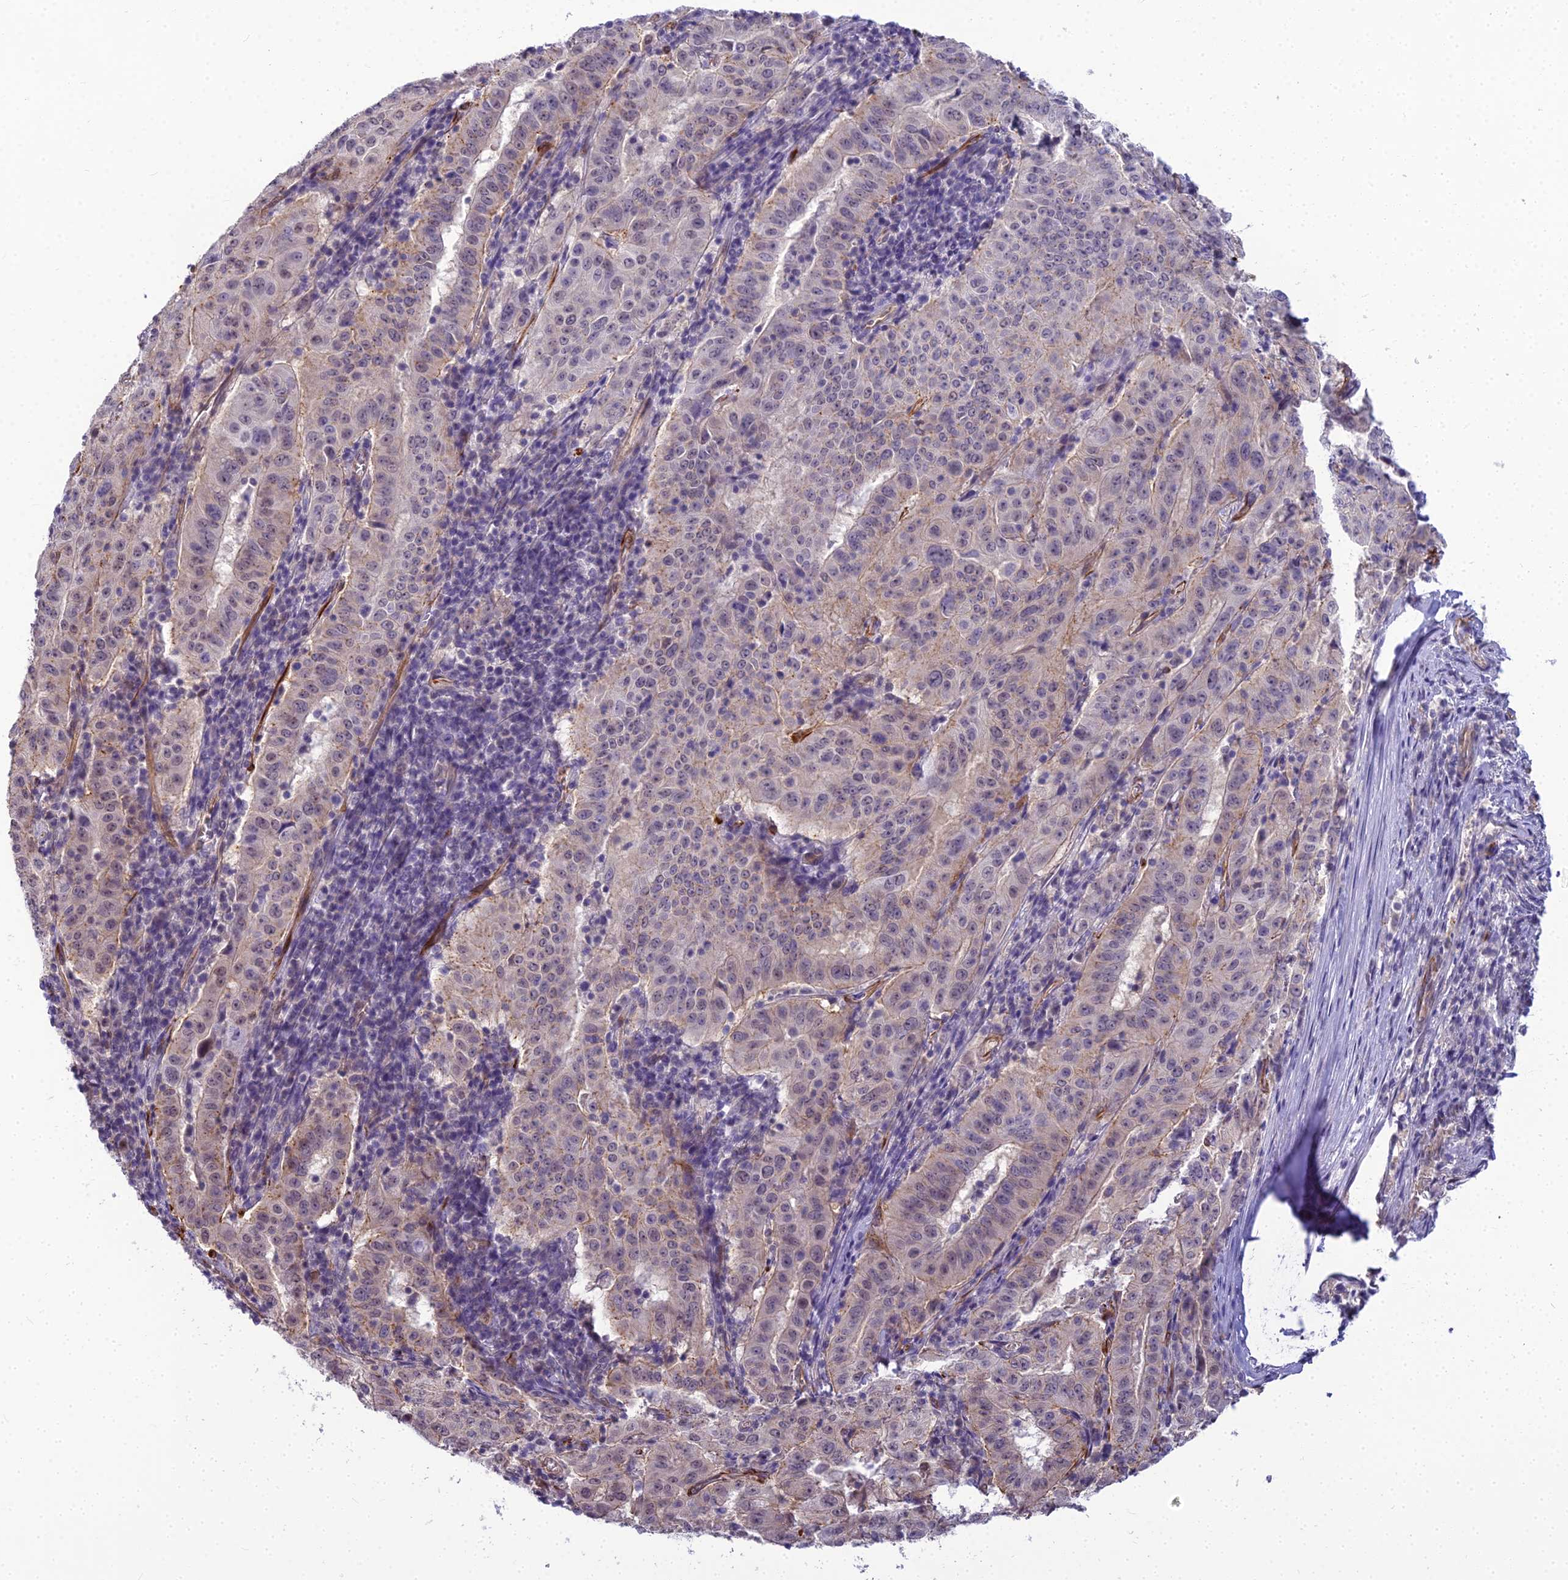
{"staining": {"intensity": "weak", "quantity": "25%-75%", "location": "cytoplasmic/membranous,nuclear"}, "tissue": "pancreatic cancer", "cell_type": "Tumor cells", "image_type": "cancer", "snomed": [{"axis": "morphology", "description": "Adenocarcinoma, NOS"}, {"axis": "topography", "description": "Pancreas"}], "caption": "Brown immunohistochemical staining in human pancreatic adenocarcinoma exhibits weak cytoplasmic/membranous and nuclear expression in approximately 25%-75% of tumor cells.", "gene": "RGL3", "patient": {"sex": "male", "age": 63}}